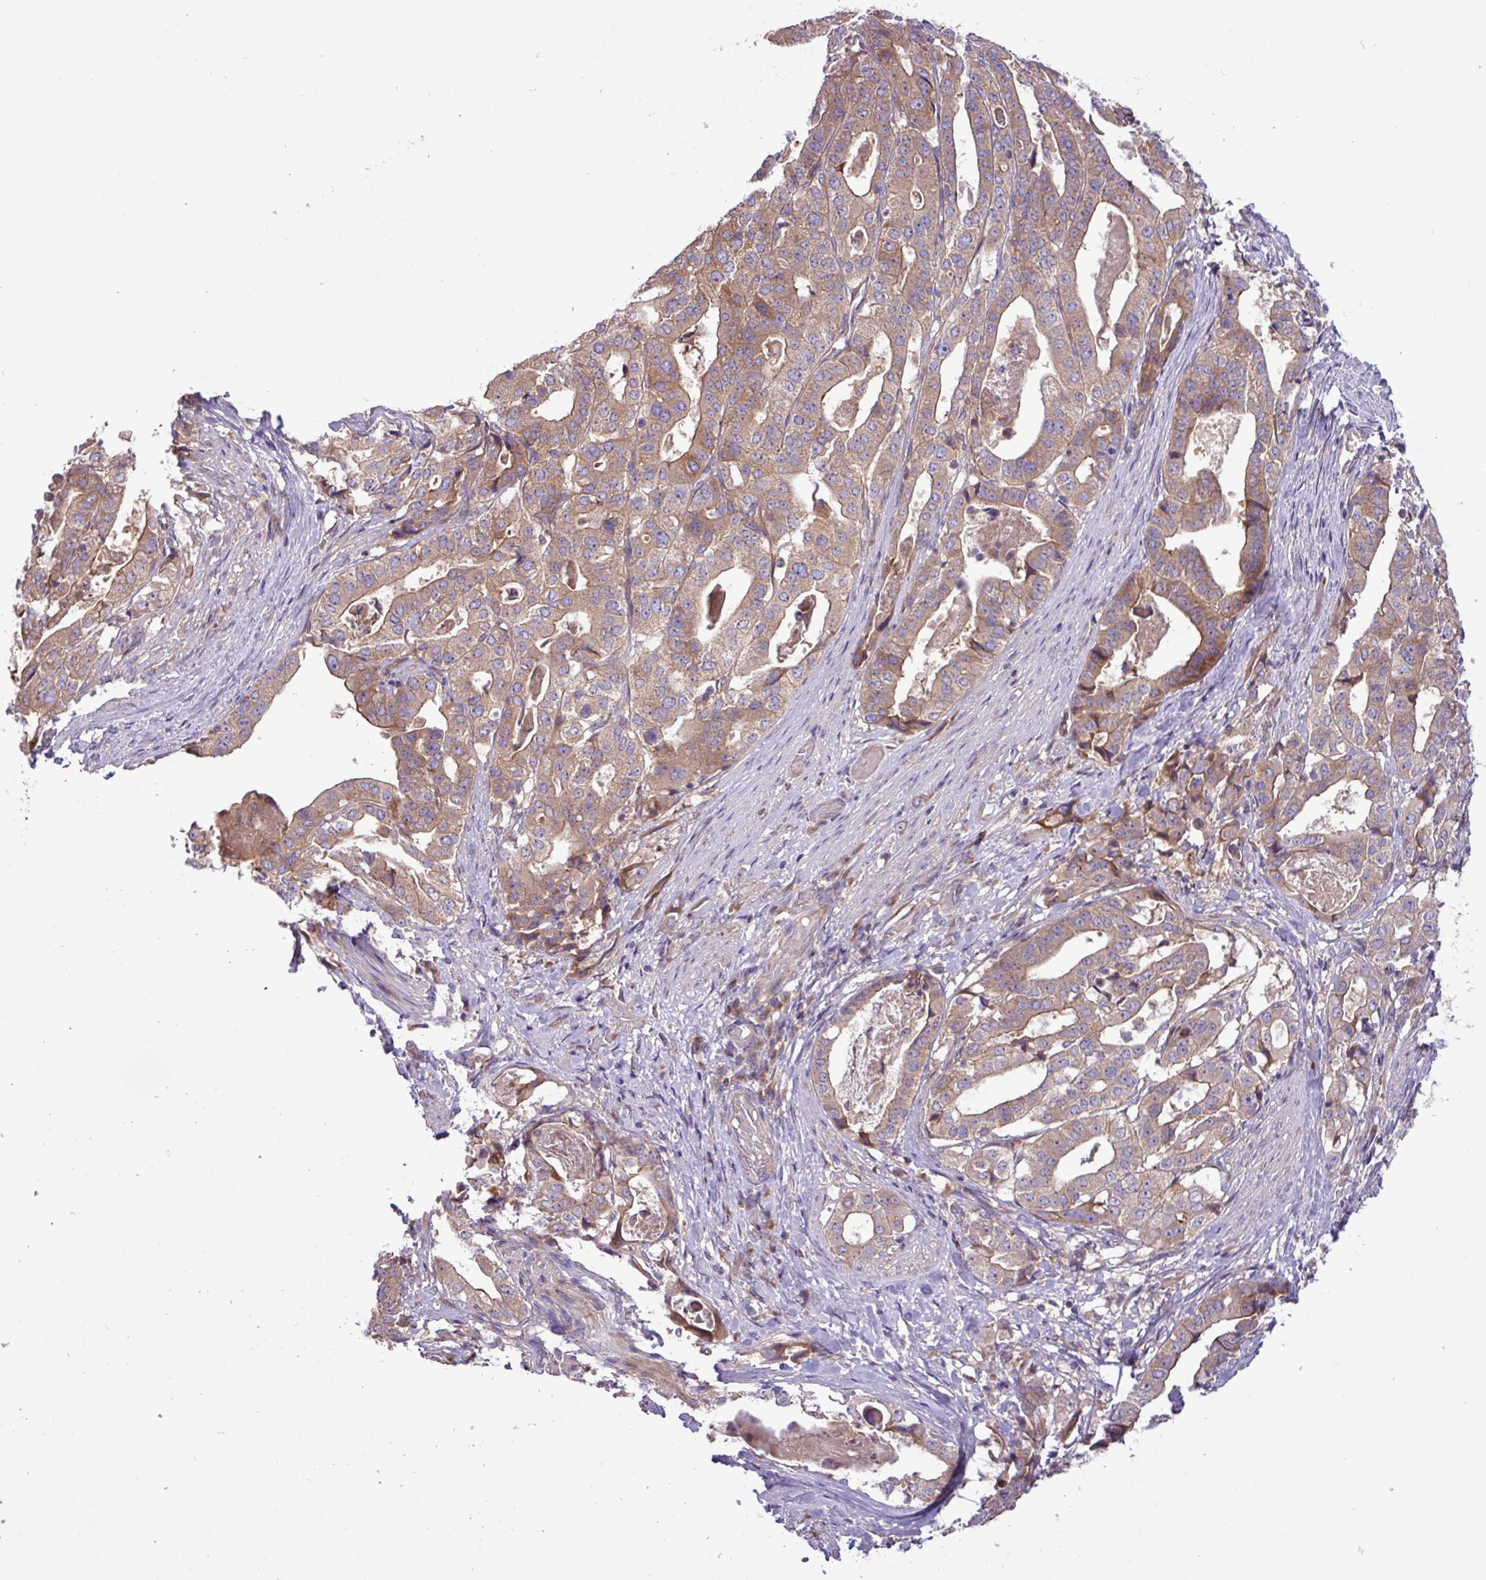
{"staining": {"intensity": "moderate", "quantity": ">75%", "location": "cytoplasmic/membranous"}, "tissue": "stomach cancer", "cell_type": "Tumor cells", "image_type": "cancer", "snomed": [{"axis": "morphology", "description": "Adenocarcinoma, NOS"}, {"axis": "topography", "description": "Stomach"}], "caption": "A medium amount of moderate cytoplasmic/membranous positivity is seen in approximately >75% of tumor cells in stomach cancer (adenocarcinoma) tissue.", "gene": "RAB19", "patient": {"sex": "male", "age": 48}}